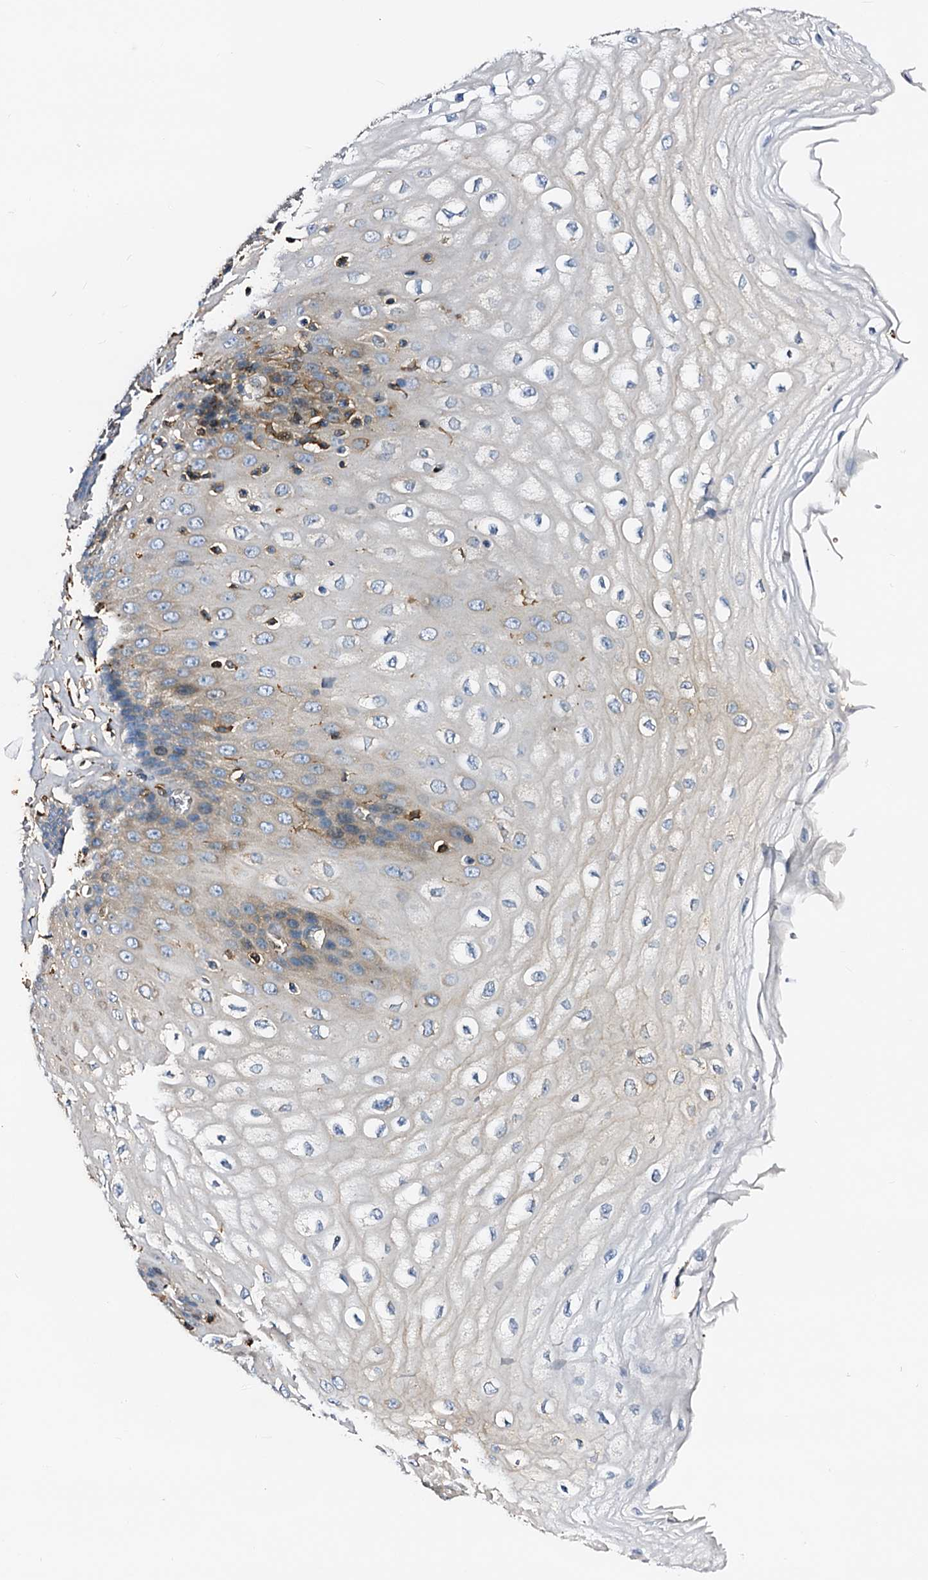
{"staining": {"intensity": "weak", "quantity": "<25%", "location": "cytoplasmic/membranous"}, "tissue": "esophagus", "cell_type": "Squamous epithelial cells", "image_type": "normal", "snomed": [{"axis": "morphology", "description": "Normal tissue, NOS"}, {"axis": "topography", "description": "Esophagus"}], "caption": "A micrograph of esophagus stained for a protein exhibits no brown staining in squamous epithelial cells. (Brightfield microscopy of DAB (3,3'-diaminobenzidine) IHC at high magnification).", "gene": "CSKMT", "patient": {"sex": "male", "age": 60}}